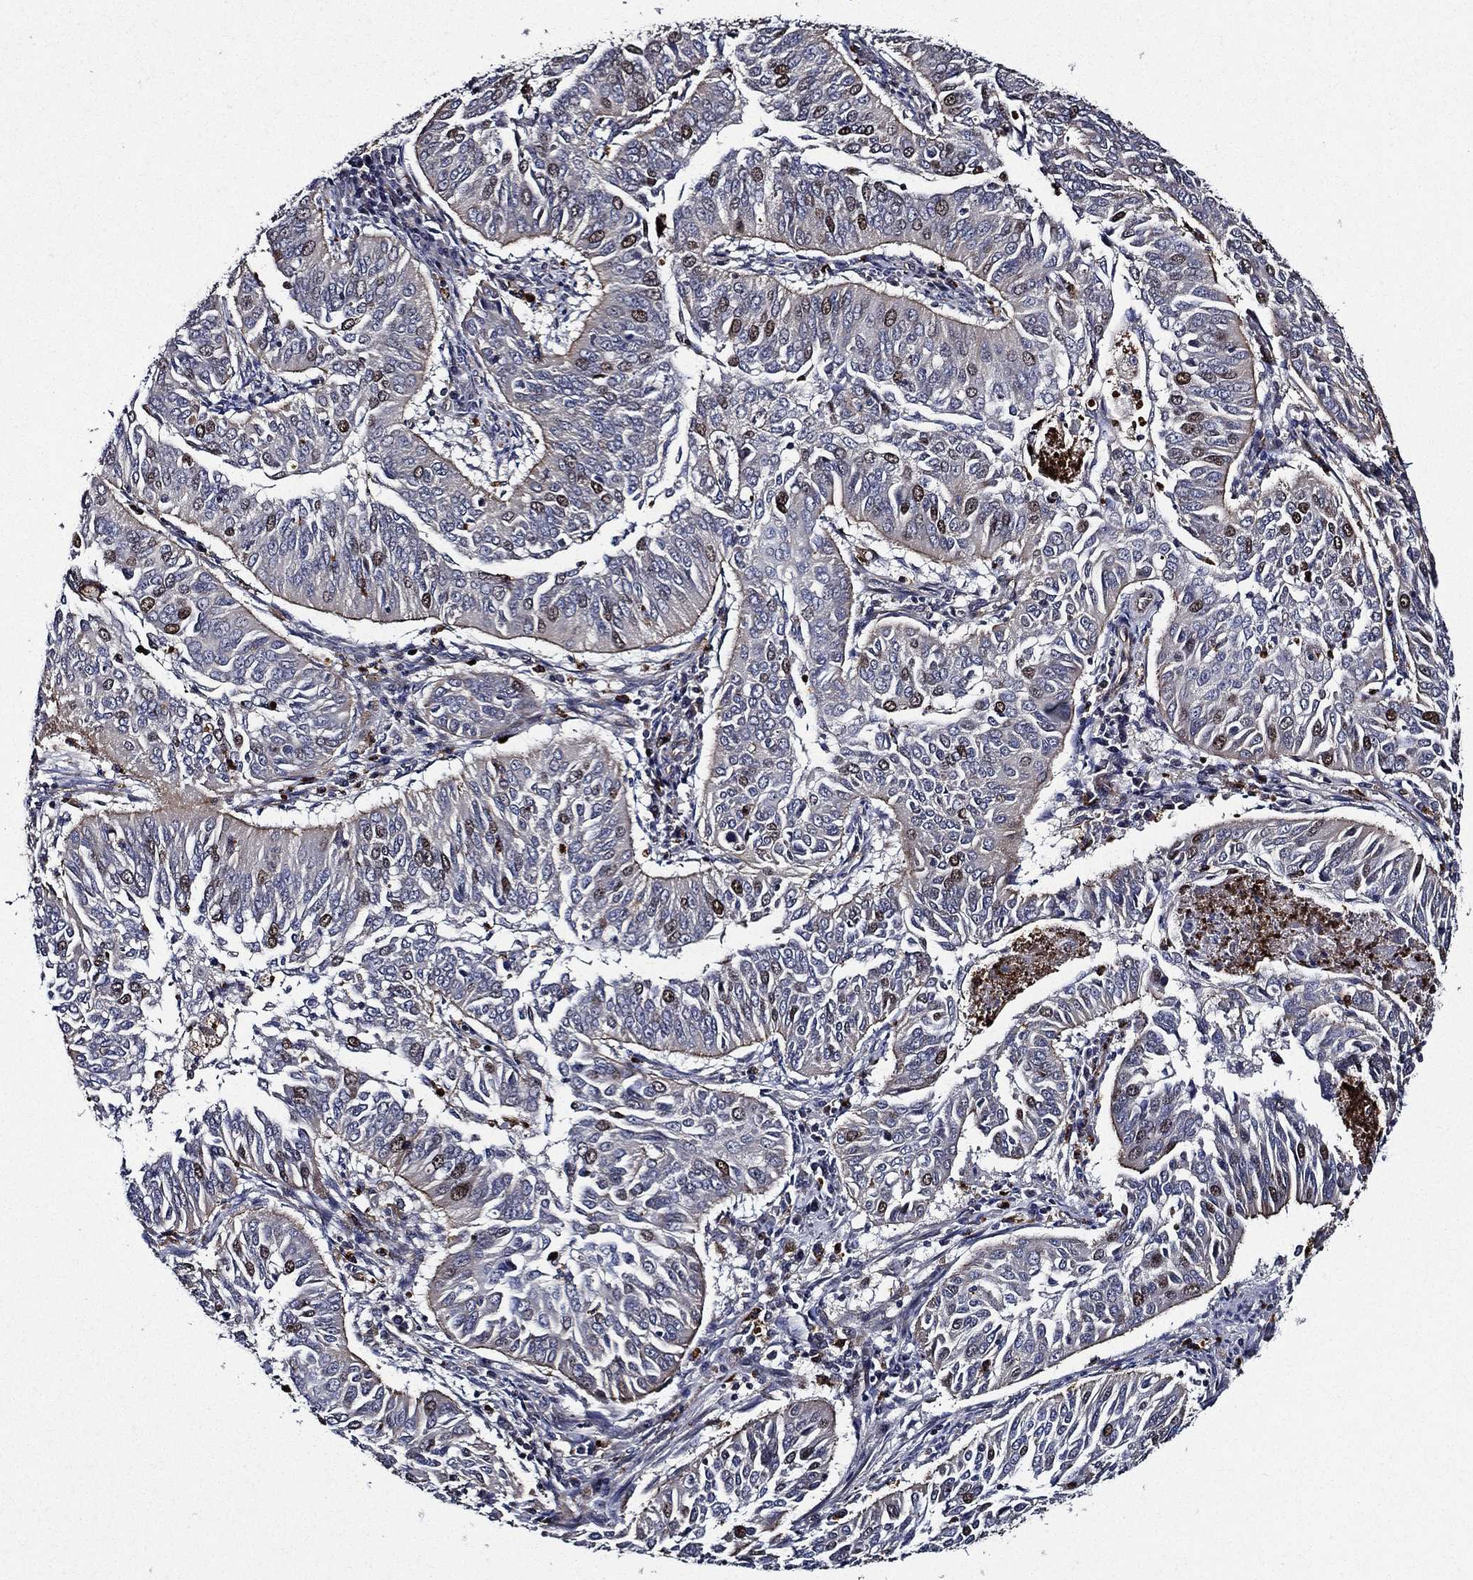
{"staining": {"intensity": "moderate", "quantity": "<25%", "location": "nuclear"}, "tissue": "cervical cancer", "cell_type": "Tumor cells", "image_type": "cancer", "snomed": [{"axis": "morphology", "description": "Normal tissue, NOS"}, {"axis": "morphology", "description": "Squamous cell carcinoma, NOS"}, {"axis": "topography", "description": "Cervix"}], "caption": "Moderate nuclear protein staining is identified in about <25% of tumor cells in cervical cancer (squamous cell carcinoma). (DAB IHC with brightfield microscopy, high magnification).", "gene": "KIF20B", "patient": {"sex": "female", "age": 39}}